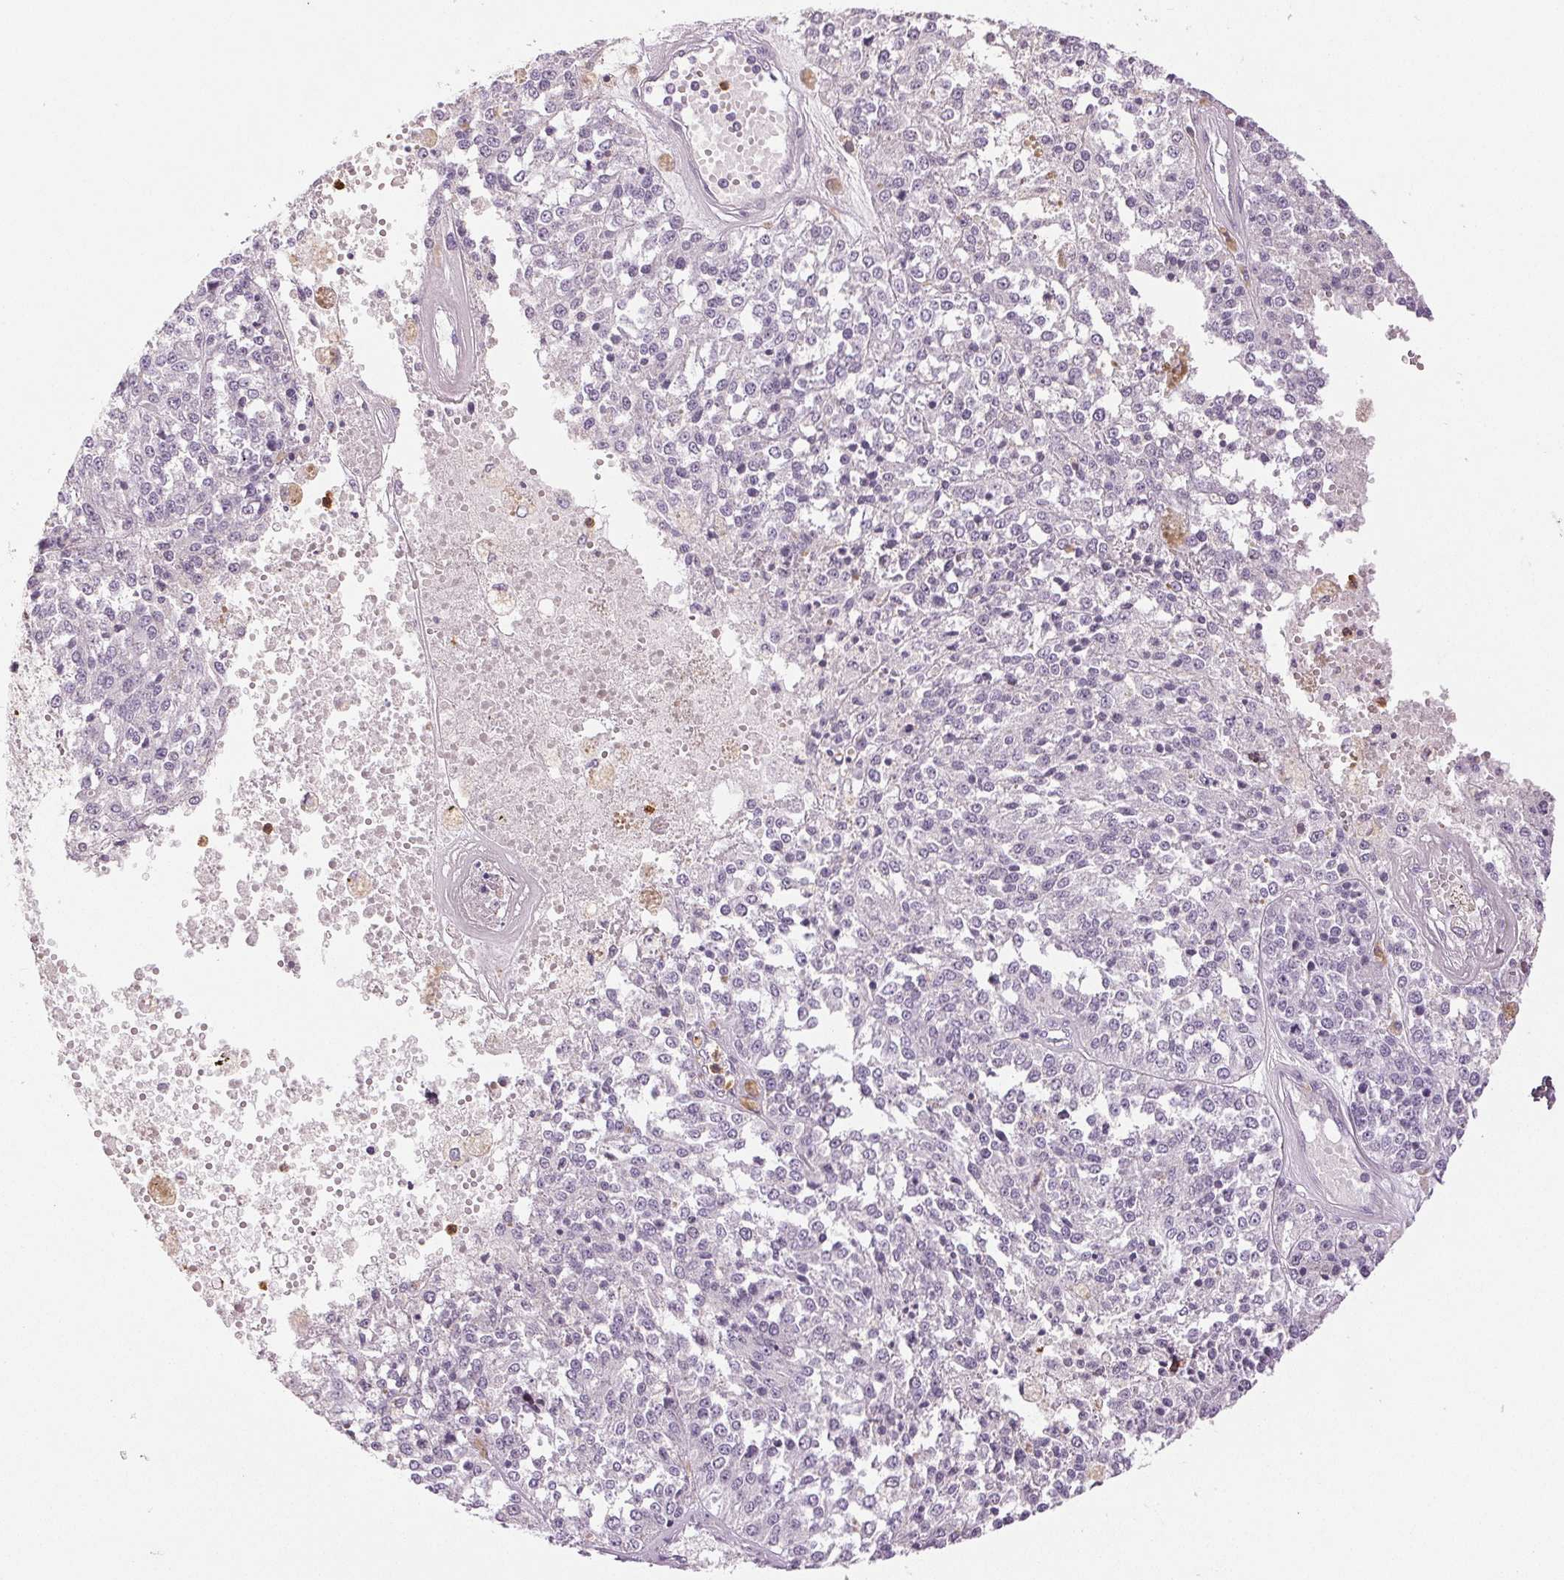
{"staining": {"intensity": "negative", "quantity": "none", "location": "none"}, "tissue": "melanoma", "cell_type": "Tumor cells", "image_type": "cancer", "snomed": [{"axis": "morphology", "description": "Malignant melanoma, Metastatic site"}, {"axis": "topography", "description": "Lymph node"}], "caption": "High magnification brightfield microscopy of melanoma stained with DAB (brown) and counterstained with hematoxylin (blue): tumor cells show no significant positivity.", "gene": "LTF", "patient": {"sex": "female", "age": 64}}